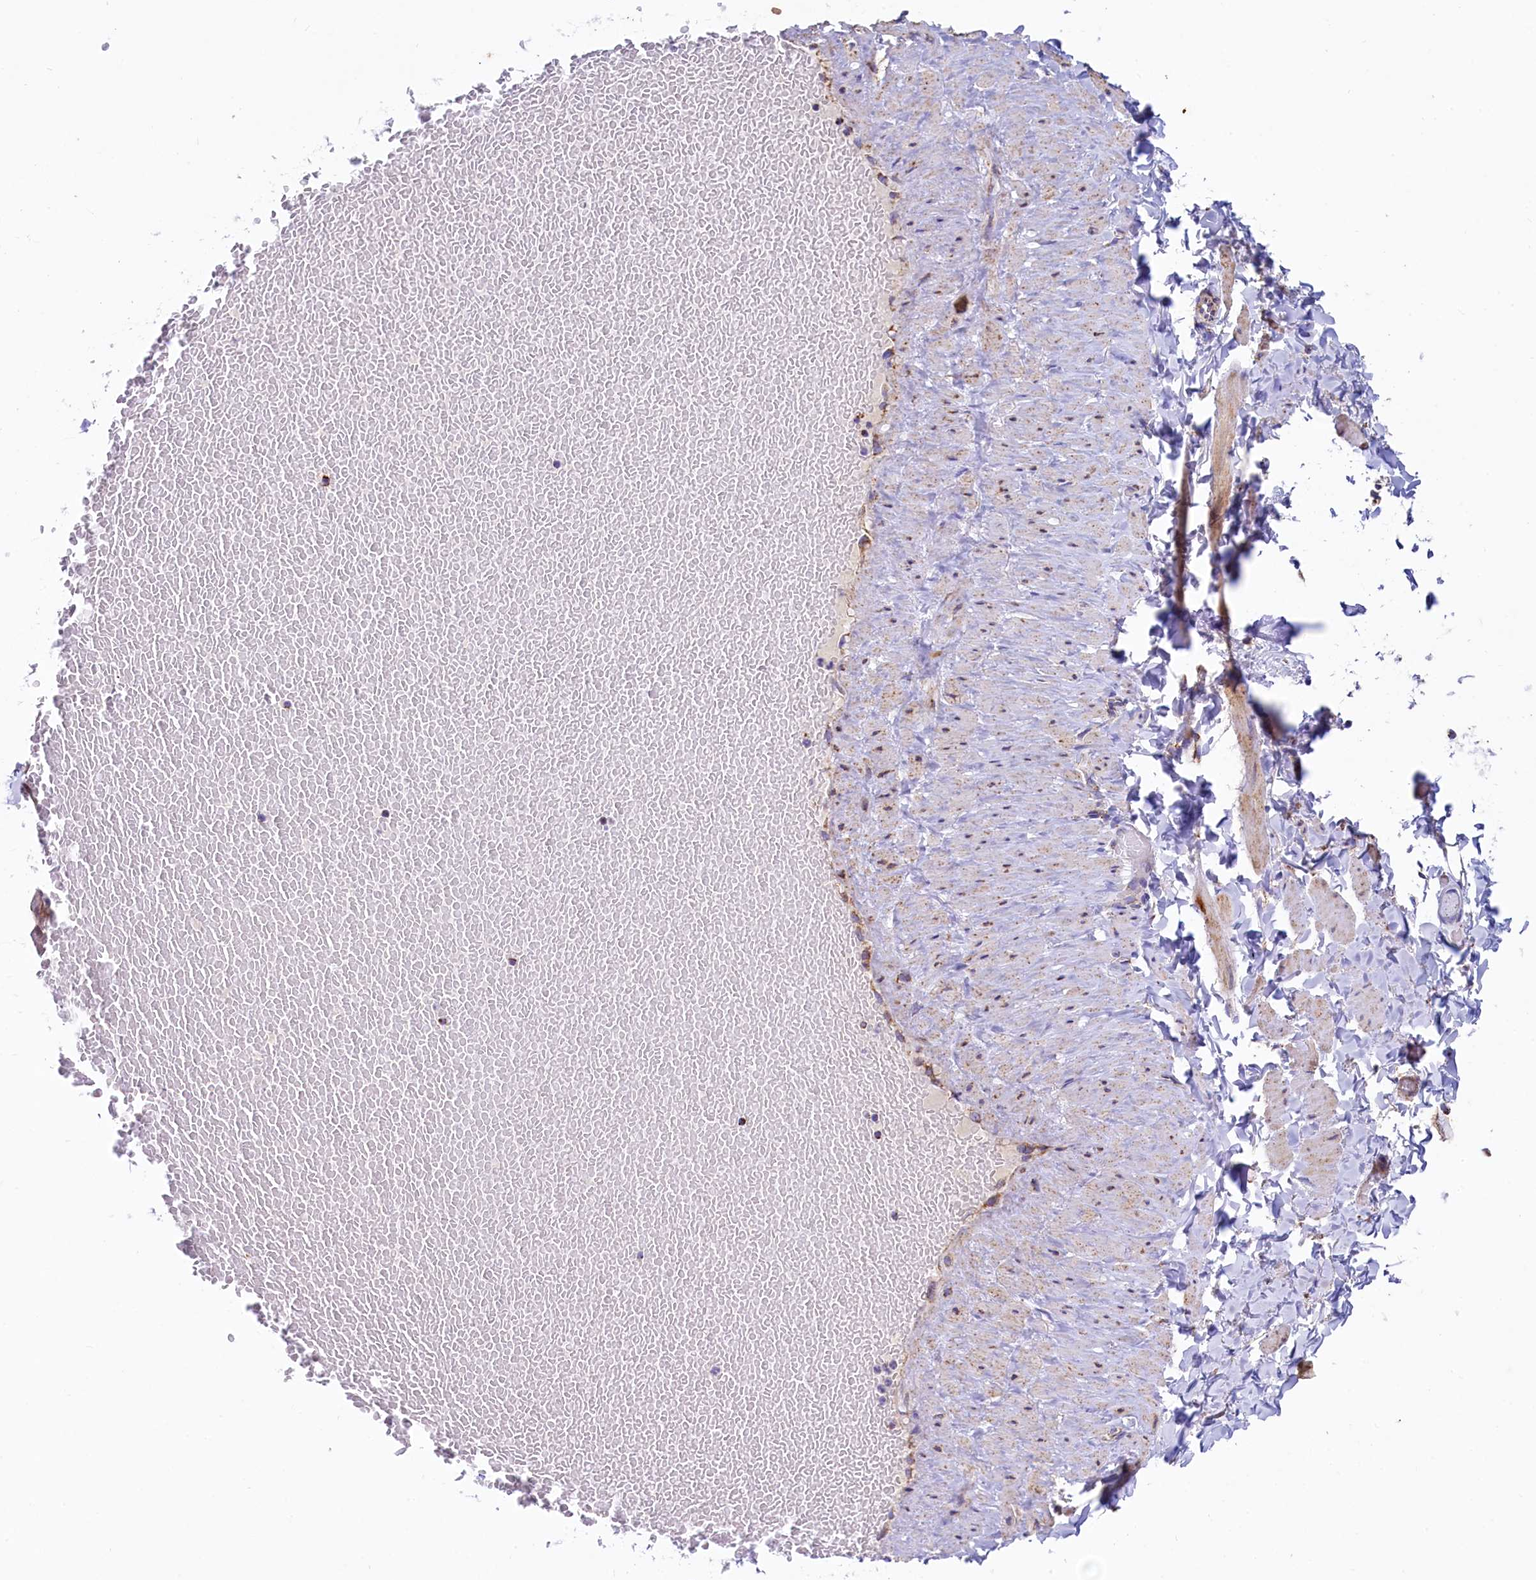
{"staining": {"intensity": "weak", "quantity": "25%-75%", "location": "cytoplasmic/membranous"}, "tissue": "adipose tissue", "cell_type": "Adipocytes", "image_type": "normal", "snomed": [{"axis": "morphology", "description": "Normal tissue, NOS"}, {"axis": "topography", "description": "Adipose tissue"}, {"axis": "topography", "description": "Vascular tissue"}, {"axis": "topography", "description": "Peripheral nerve tissue"}], "caption": "This histopathology image demonstrates IHC staining of normal human adipose tissue, with low weak cytoplasmic/membranous staining in approximately 25%-75% of adipocytes.", "gene": "IDH3A", "patient": {"sex": "male", "age": 25}}